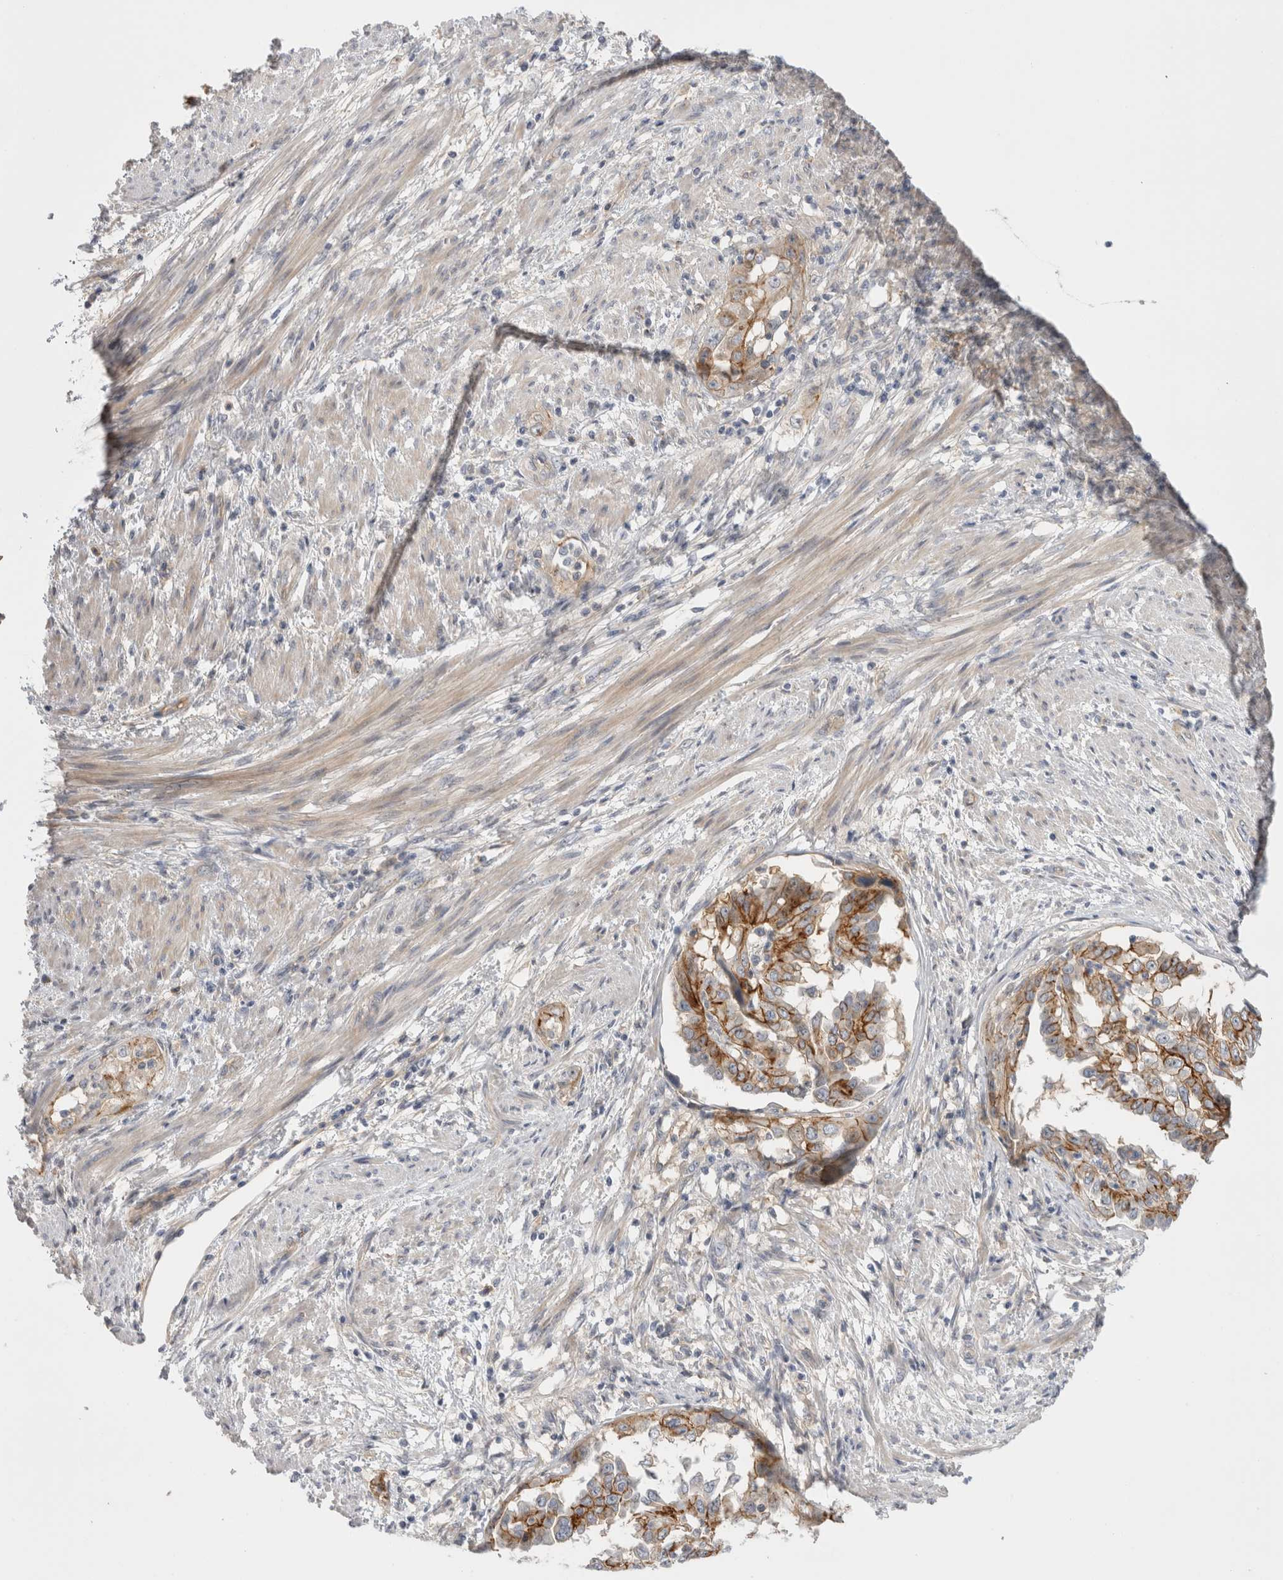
{"staining": {"intensity": "moderate", "quantity": ">75%", "location": "cytoplasmic/membranous"}, "tissue": "endometrial cancer", "cell_type": "Tumor cells", "image_type": "cancer", "snomed": [{"axis": "morphology", "description": "Adenocarcinoma, NOS"}, {"axis": "topography", "description": "Endometrium"}], "caption": "Adenocarcinoma (endometrial) tissue demonstrates moderate cytoplasmic/membranous expression in about >75% of tumor cells", "gene": "VANGL1", "patient": {"sex": "female", "age": 85}}